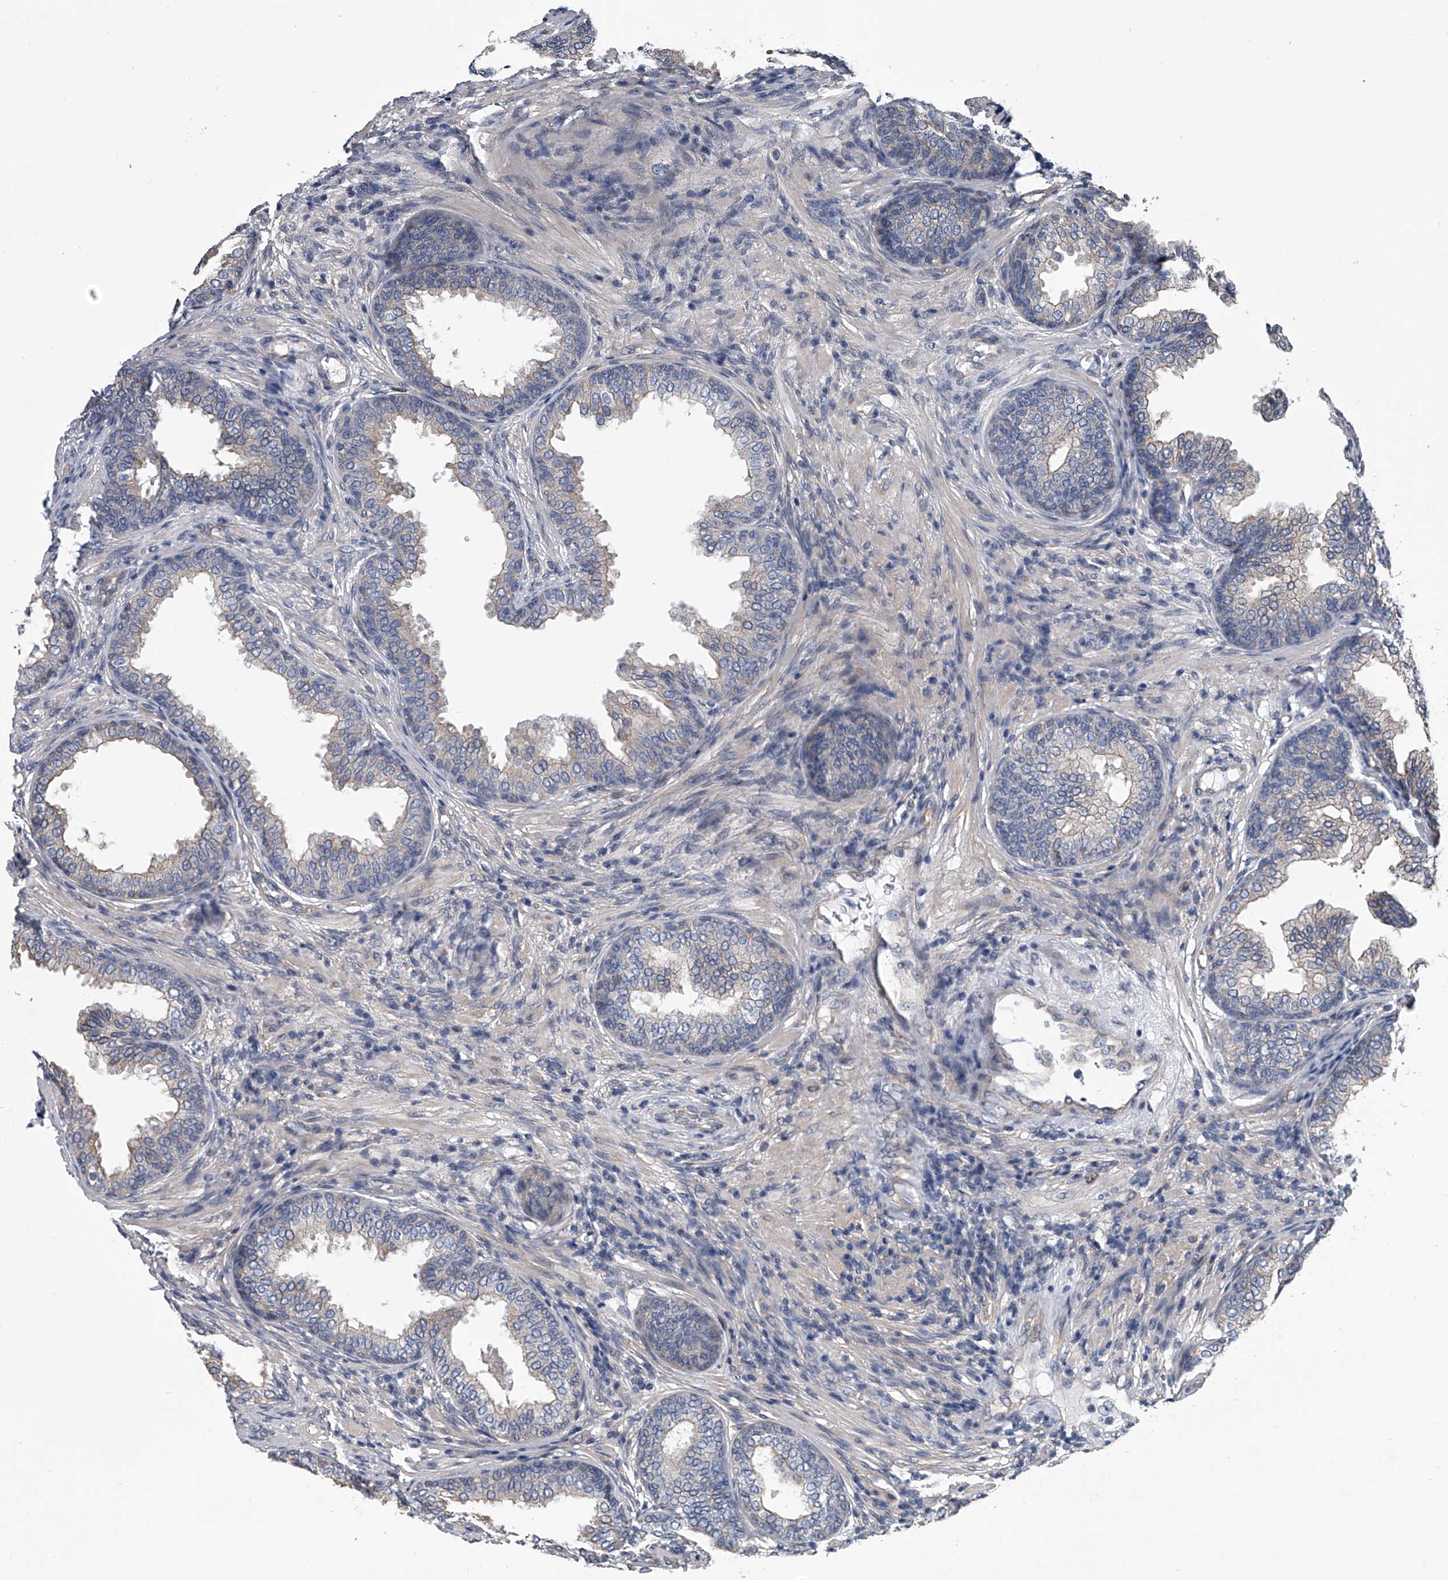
{"staining": {"intensity": "weak", "quantity": "<25%", "location": "cytoplasmic/membranous"}, "tissue": "prostate", "cell_type": "Glandular cells", "image_type": "normal", "snomed": [{"axis": "morphology", "description": "Normal tissue, NOS"}, {"axis": "topography", "description": "Prostate"}], "caption": "This image is of unremarkable prostate stained with immunohistochemistry (IHC) to label a protein in brown with the nuclei are counter-stained blue. There is no staining in glandular cells. (DAB (3,3'-diaminobenzidine) immunohistochemistry (IHC), high magnification).", "gene": "ABCG1", "patient": {"sex": "male", "age": 76}}